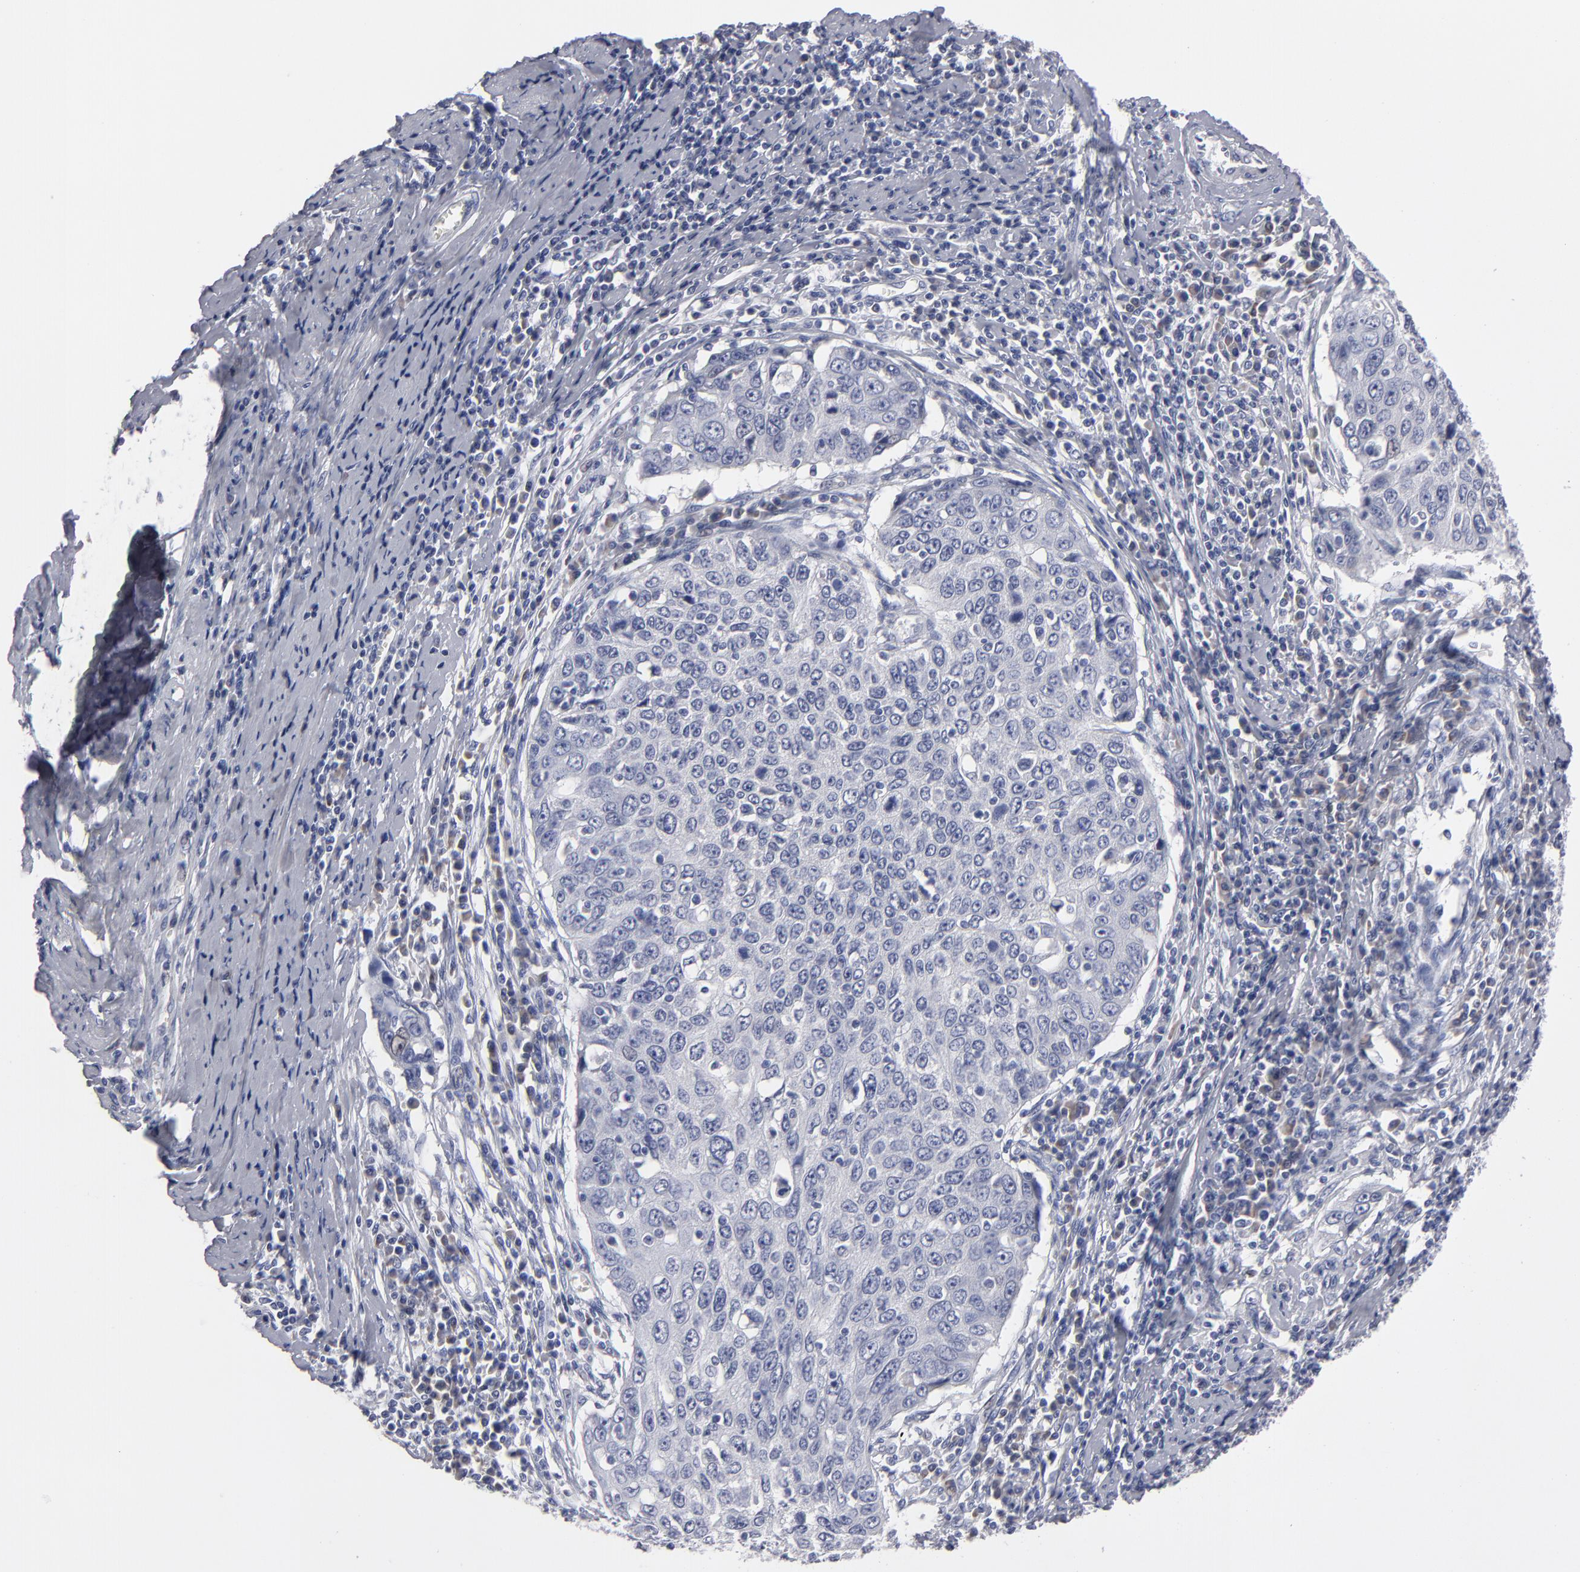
{"staining": {"intensity": "negative", "quantity": "none", "location": "none"}, "tissue": "cervical cancer", "cell_type": "Tumor cells", "image_type": "cancer", "snomed": [{"axis": "morphology", "description": "Squamous cell carcinoma, NOS"}, {"axis": "topography", "description": "Cervix"}], "caption": "The immunohistochemistry (IHC) image has no significant expression in tumor cells of cervical cancer (squamous cell carcinoma) tissue.", "gene": "CCDC80", "patient": {"sex": "female", "age": 53}}